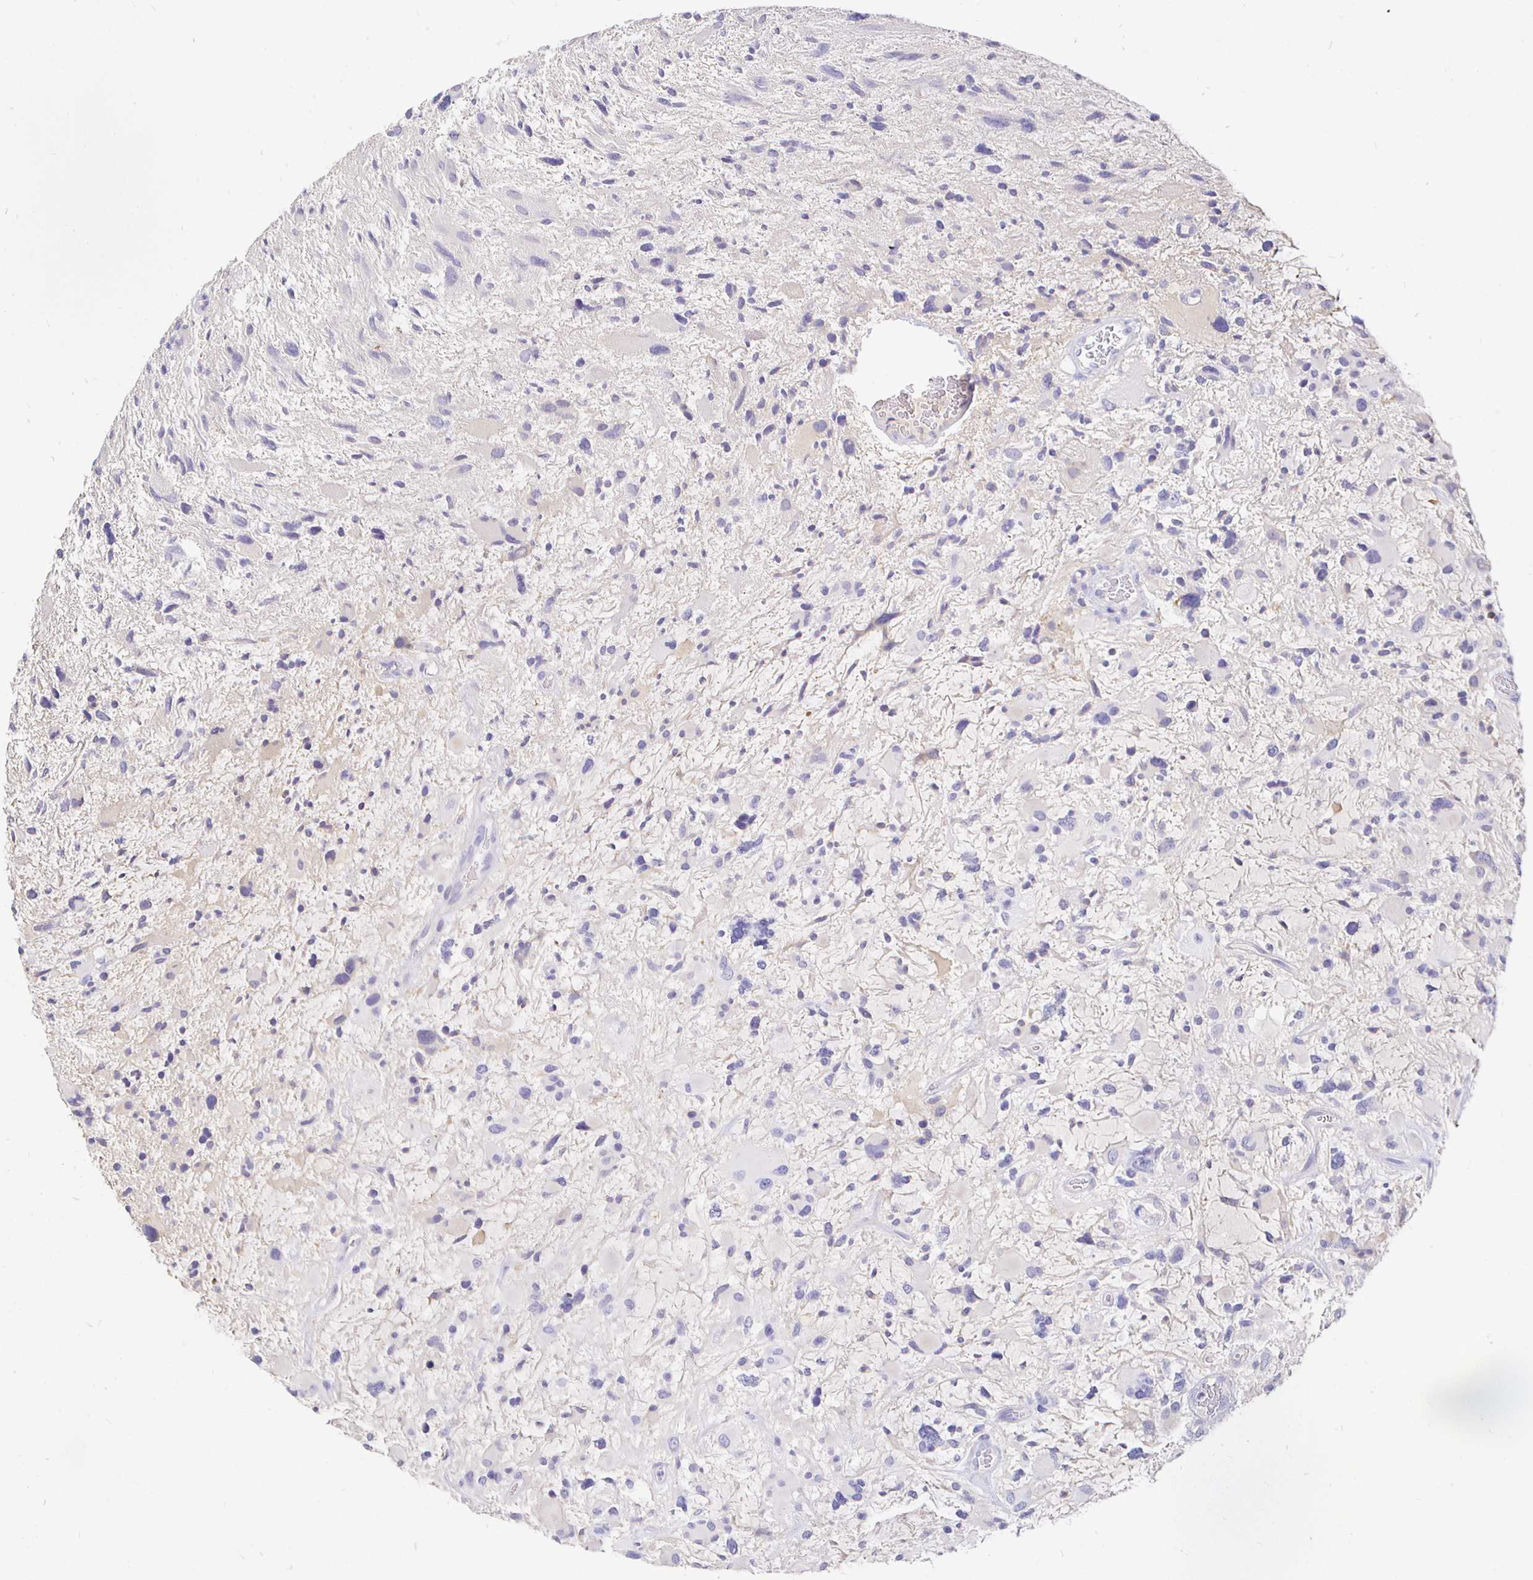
{"staining": {"intensity": "negative", "quantity": "none", "location": "none"}, "tissue": "glioma", "cell_type": "Tumor cells", "image_type": "cancer", "snomed": [{"axis": "morphology", "description": "Glioma, malignant, High grade"}, {"axis": "topography", "description": "Brain"}], "caption": "Glioma stained for a protein using immunohistochemistry (IHC) demonstrates no positivity tumor cells.", "gene": "CXCR3", "patient": {"sex": "female", "age": 11}}